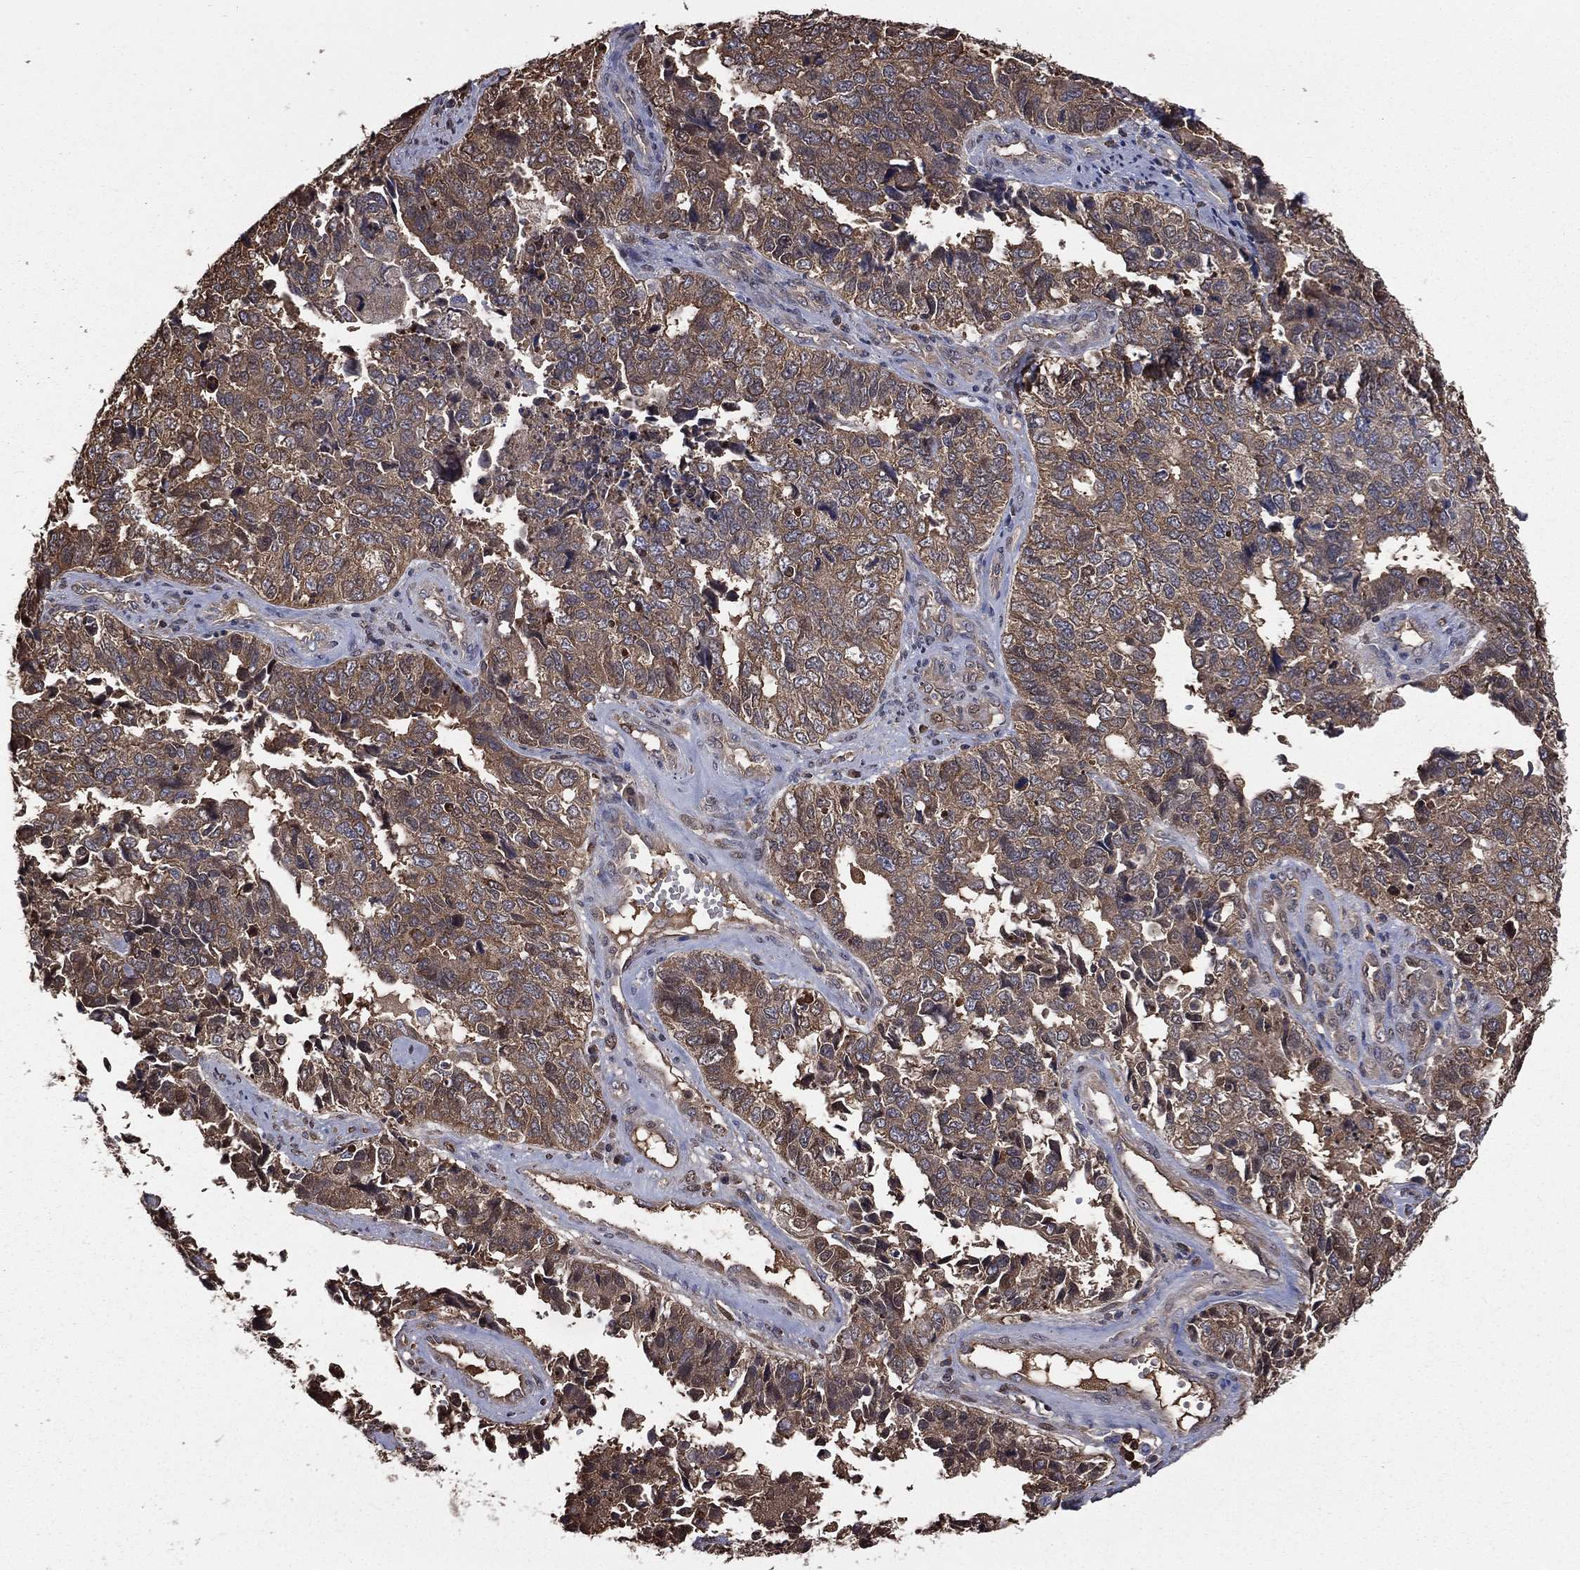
{"staining": {"intensity": "weak", "quantity": "25%-75%", "location": "cytoplasmic/membranous"}, "tissue": "cervical cancer", "cell_type": "Tumor cells", "image_type": "cancer", "snomed": [{"axis": "morphology", "description": "Squamous cell carcinoma, NOS"}, {"axis": "topography", "description": "Cervix"}], "caption": "Cervical cancer (squamous cell carcinoma) stained with immunohistochemistry reveals weak cytoplasmic/membranous positivity in about 25%-75% of tumor cells. The staining is performed using DAB (3,3'-diaminobenzidine) brown chromogen to label protein expression. The nuclei are counter-stained blue using hematoxylin.", "gene": "TBC1D2", "patient": {"sex": "female", "age": 63}}